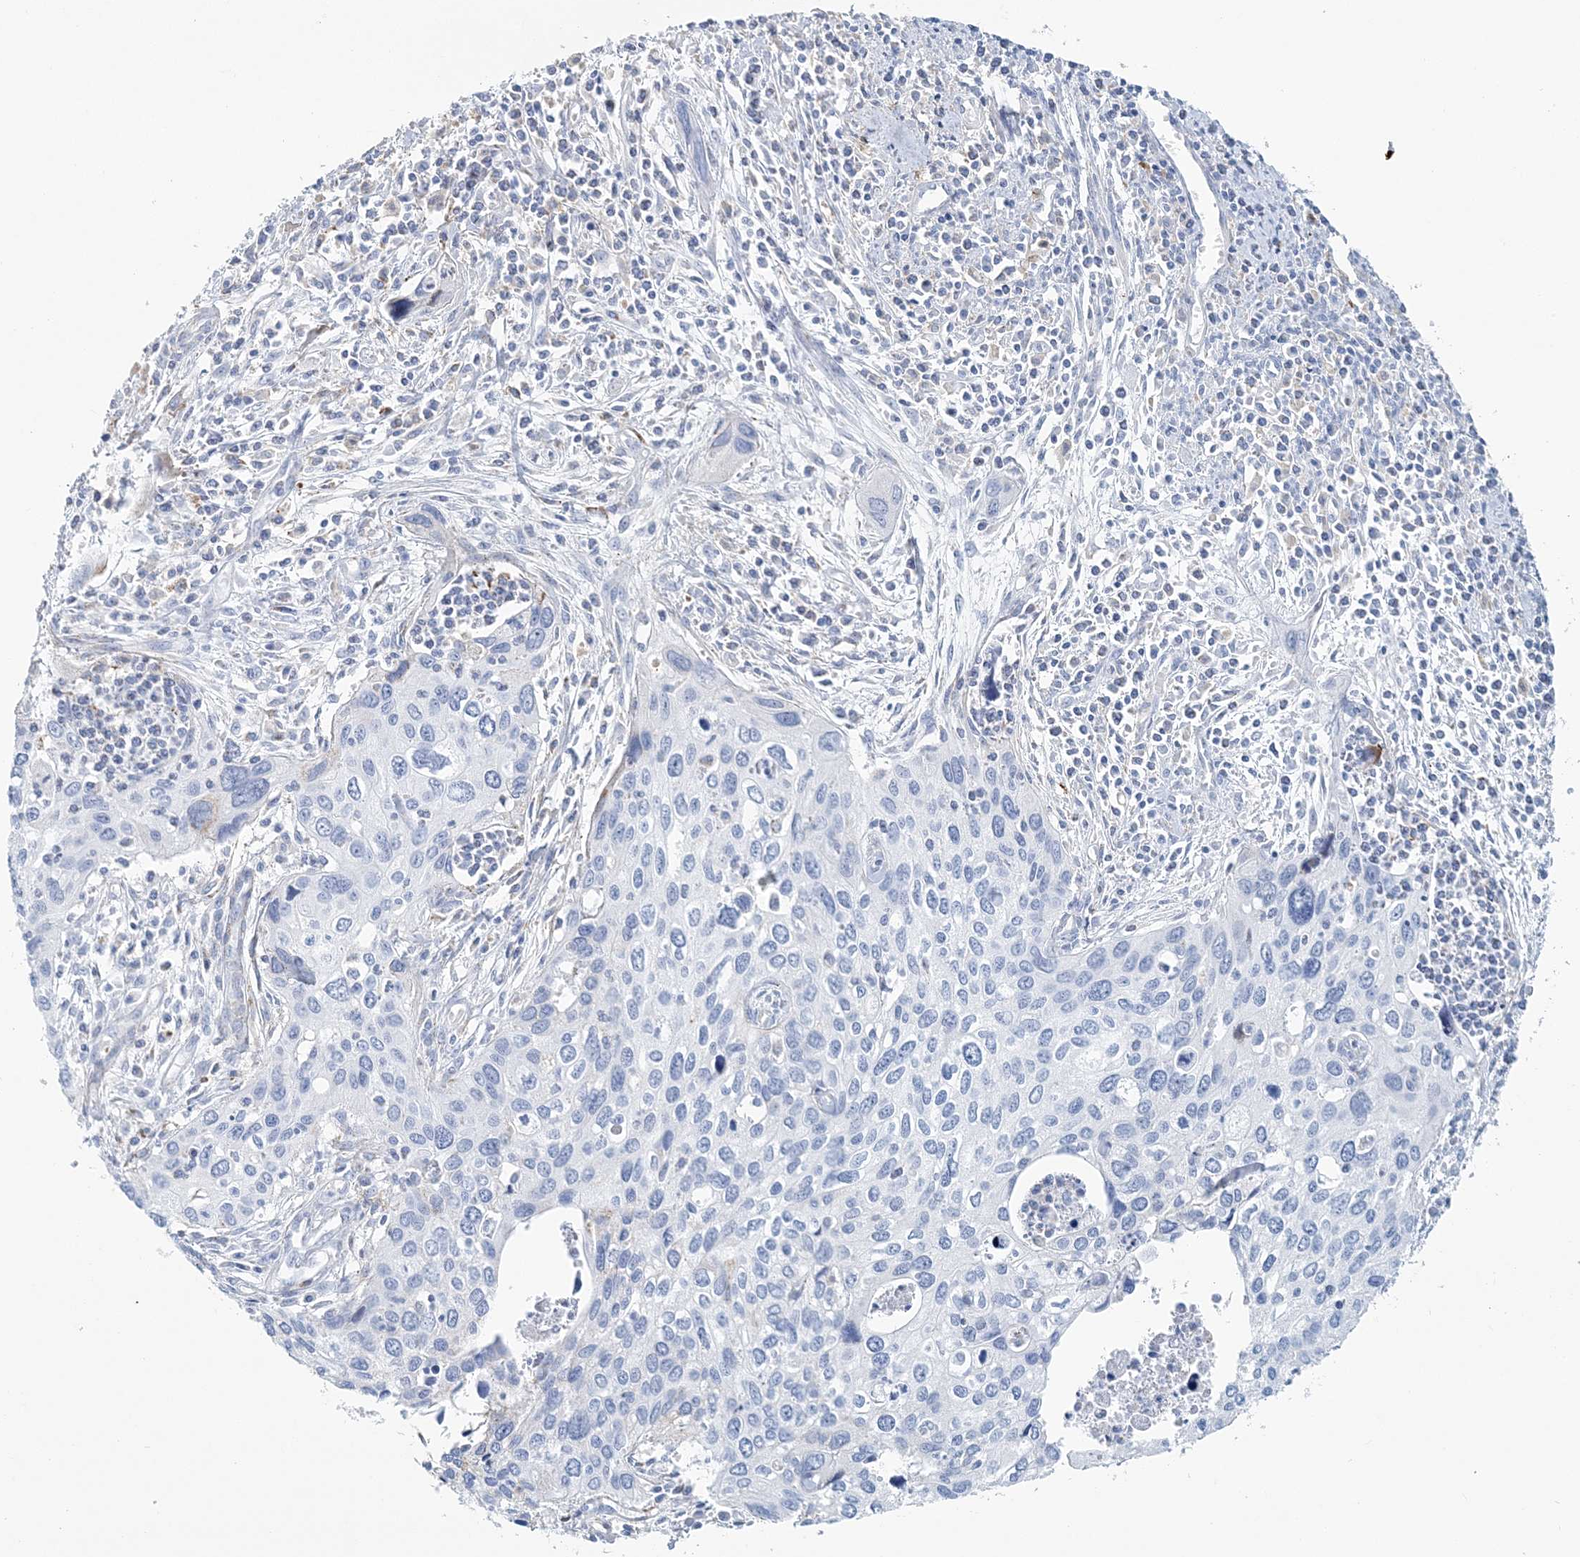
{"staining": {"intensity": "negative", "quantity": "none", "location": "none"}, "tissue": "cervical cancer", "cell_type": "Tumor cells", "image_type": "cancer", "snomed": [{"axis": "morphology", "description": "Squamous cell carcinoma, NOS"}, {"axis": "topography", "description": "Cervix"}], "caption": "The image shows no staining of tumor cells in cervical cancer (squamous cell carcinoma).", "gene": "NKX6-1", "patient": {"sex": "female", "age": 55}}